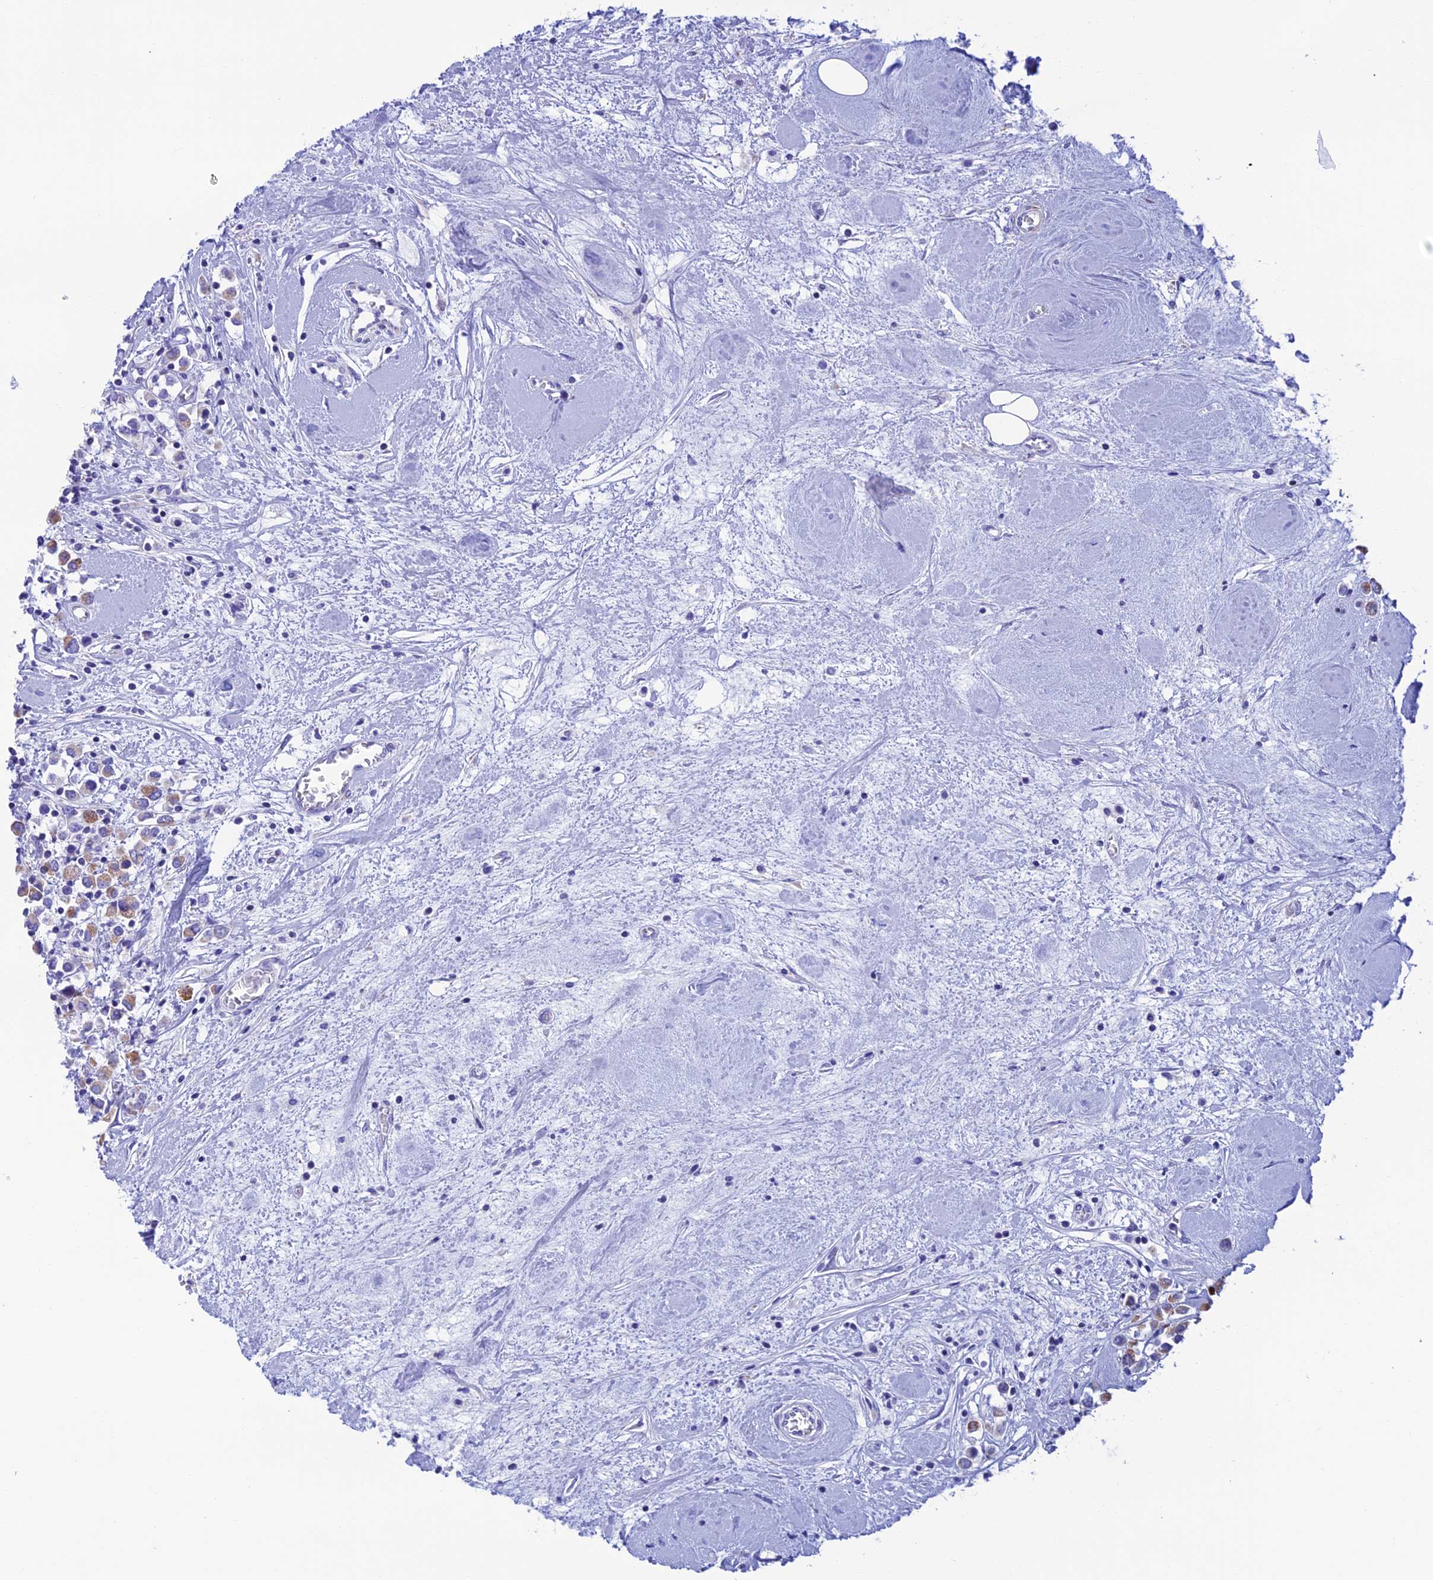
{"staining": {"intensity": "moderate", "quantity": "<25%", "location": "cytoplasmic/membranous"}, "tissue": "breast cancer", "cell_type": "Tumor cells", "image_type": "cancer", "snomed": [{"axis": "morphology", "description": "Duct carcinoma"}, {"axis": "topography", "description": "Breast"}], "caption": "Immunohistochemical staining of human breast cancer (invasive ductal carcinoma) shows low levels of moderate cytoplasmic/membranous expression in about <25% of tumor cells.", "gene": "NXPE4", "patient": {"sex": "female", "age": 61}}